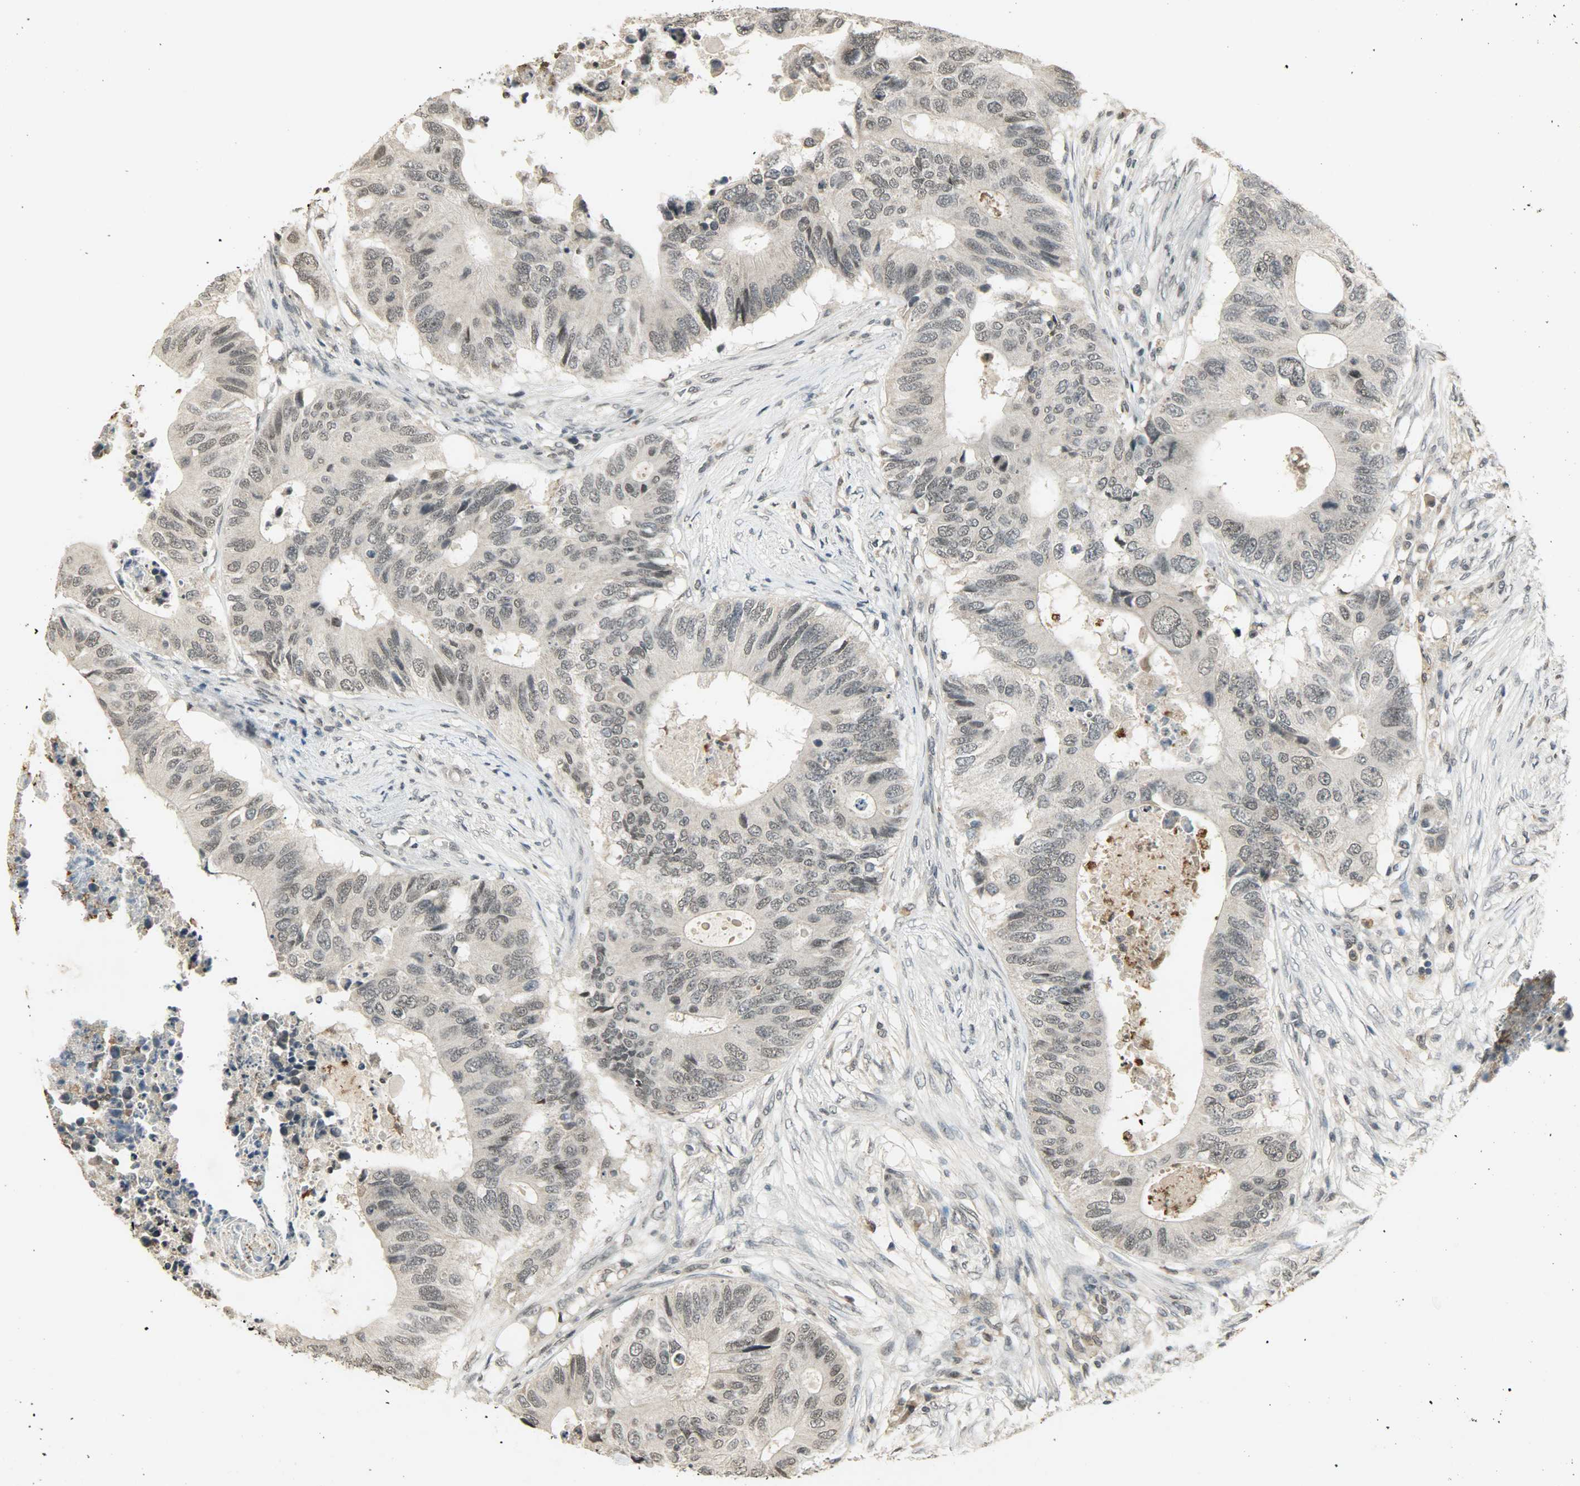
{"staining": {"intensity": "weak", "quantity": "<25%", "location": "nuclear"}, "tissue": "colorectal cancer", "cell_type": "Tumor cells", "image_type": "cancer", "snomed": [{"axis": "morphology", "description": "Adenocarcinoma, NOS"}, {"axis": "topography", "description": "Colon"}], "caption": "Protein analysis of colorectal cancer (adenocarcinoma) reveals no significant positivity in tumor cells.", "gene": "SMARCA5", "patient": {"sex": "male", "age": 71}}